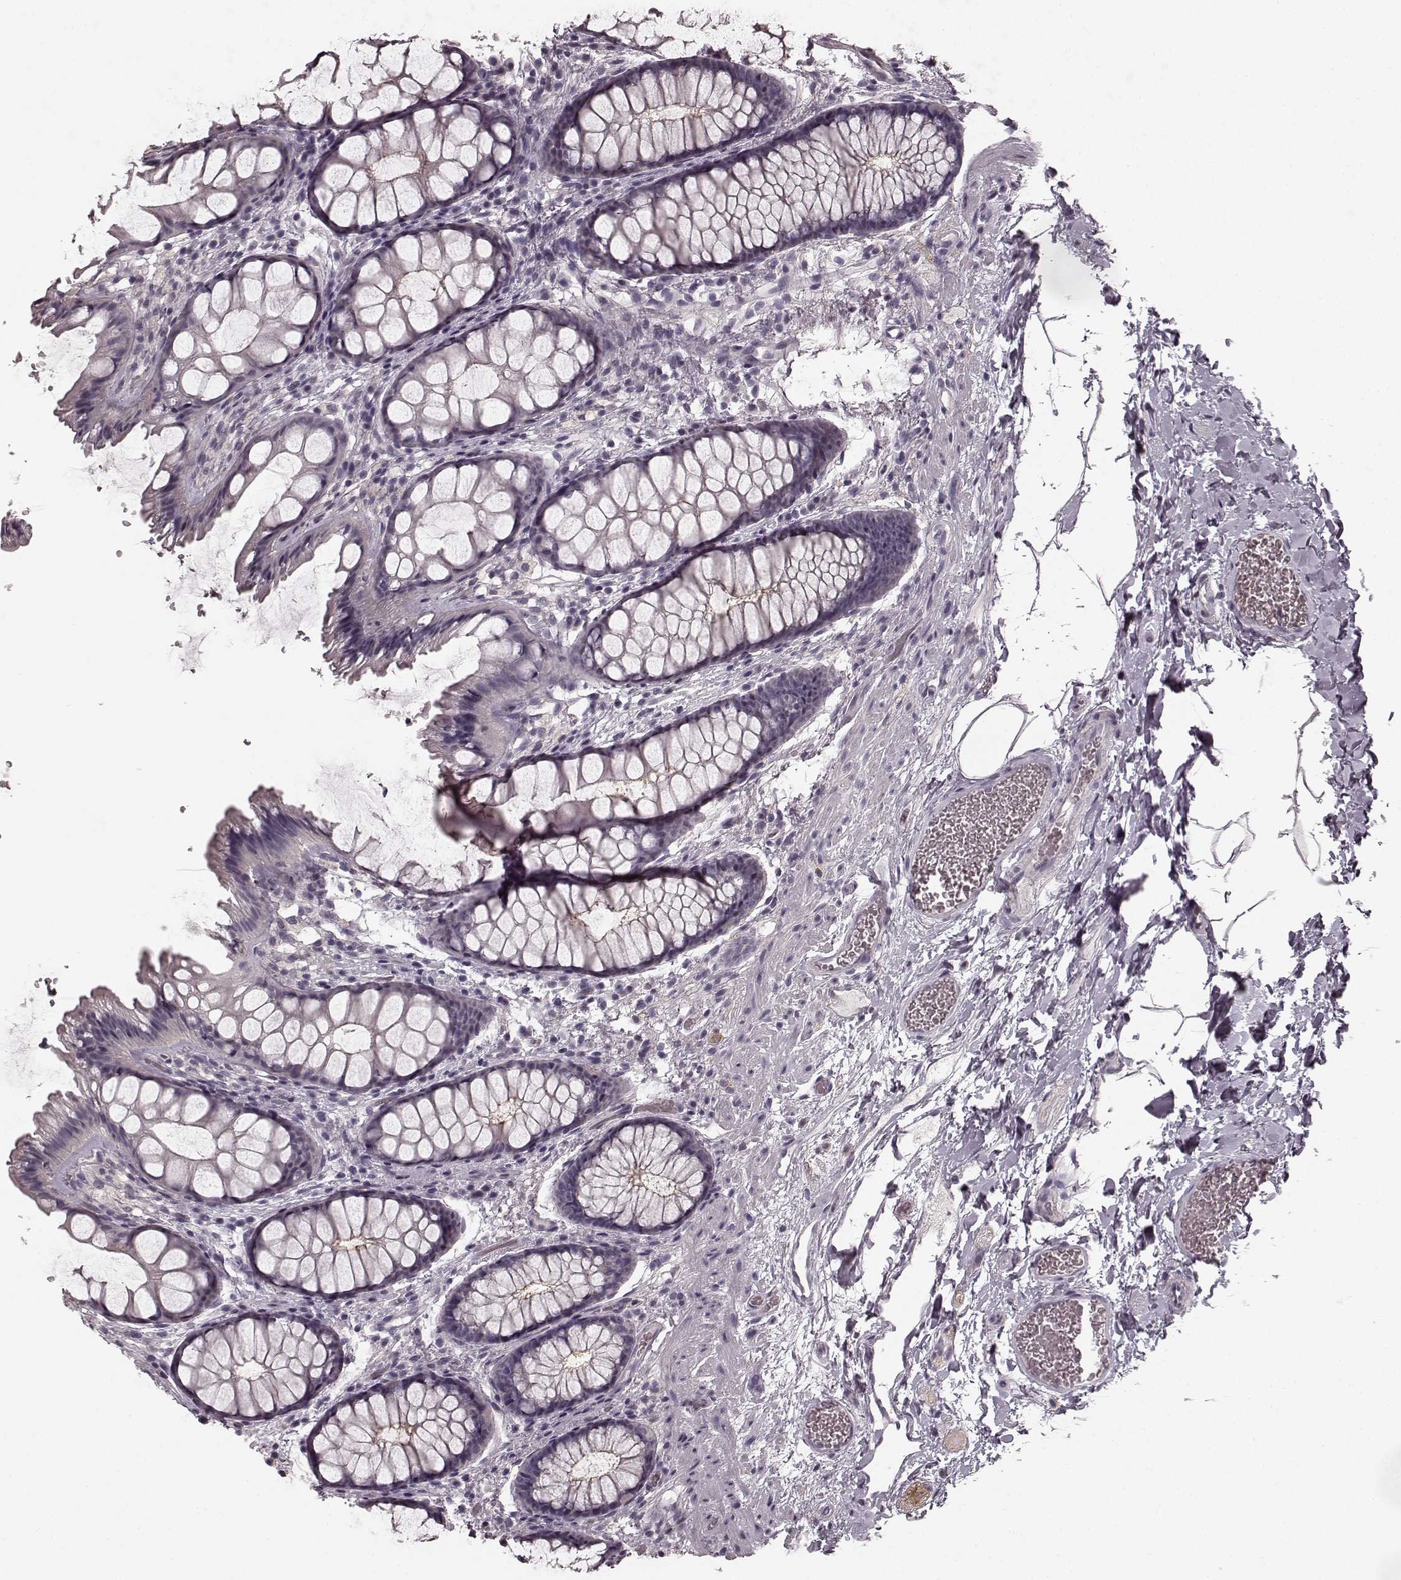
{"staining": {"intensity": "strong", "quantity": "<25%", "location": "cytoplasmic/membranous"}, "tissue": "rectum", "cell_type": "Glandular cells", "image_type": "normal", "snomed": [{"axis": "morphology", "description": "Normal tissue, NOS"}, {"axis": "topography", "description": "Rectum"}], "caption": "The immunohistochemical stain labels strong cytoplasmic/membranous expression in glandular cells of unremarkable rectum.", "gene": "PRKCE", "patient": {"sex": "female", "age": 62}}